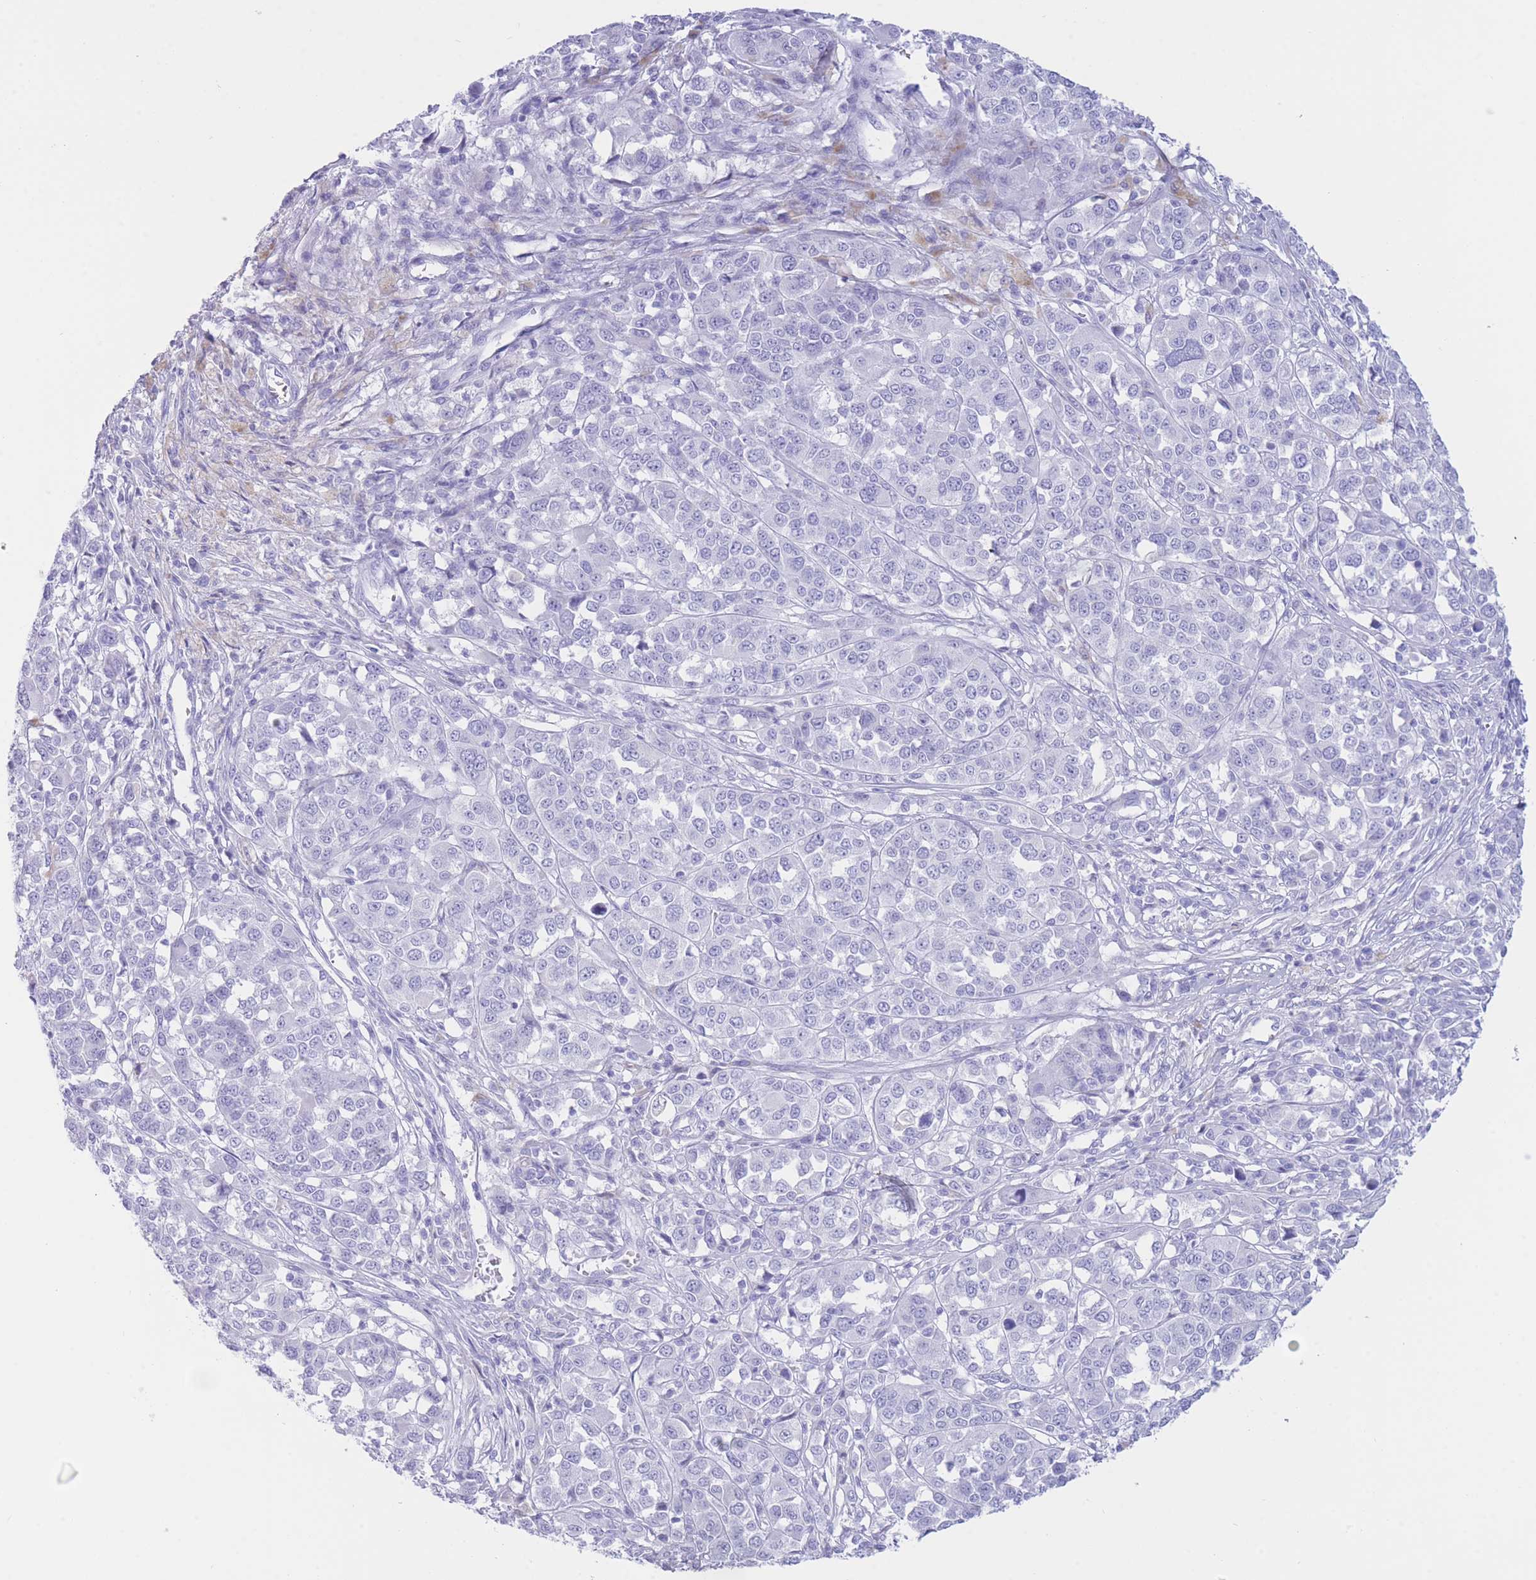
{"staining": {"intensity": "negative", "quantity": "none", "location": "none"}, "tissue": "melanoma", "cell_type": "Tumor cells", "image_type": "cancer", "snomed": [{"axis": "morphology", "description": "Malignant melanoma, Metastatic site"}, {"axis": "topography", "description": "Lymph node"}], "caption": "Immunohistochemical staining of human malignant melanoma (metastatic site) demonstrates no significant expression in tumor cells.", "gene": "VWA8", "patient": {"sex": "male", "age": 44}}